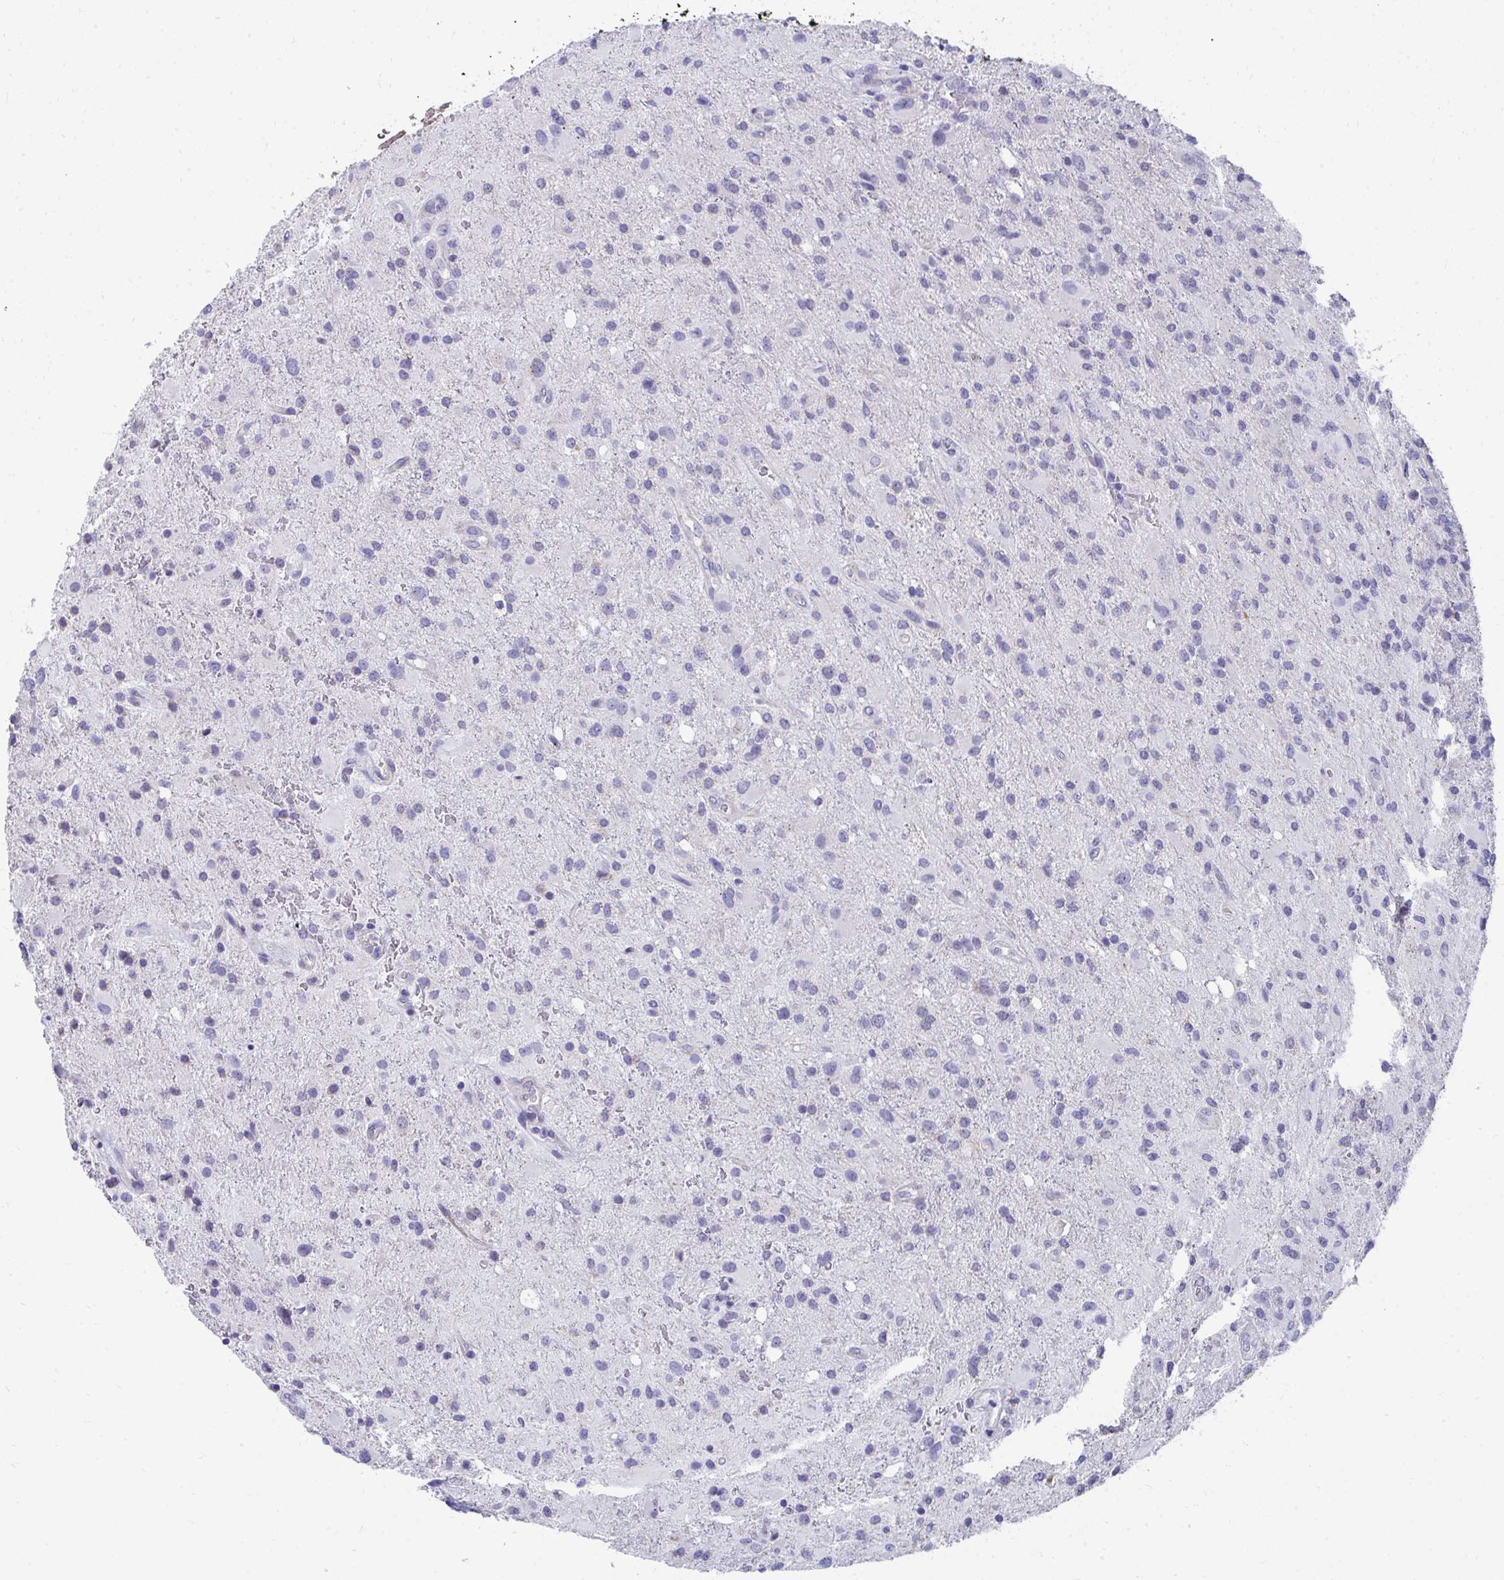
{"staining": {"intensity": "negative", "quantity": "none", "location": "none"}, "tissue": "glioma", "cell_type": "Tumor cells", "image_type": "cancer", "snomed": [{"axis": "morphology", "description": "Glioma, malignant, High grade"}, {"axis": "topography", "description": "Brain"}], "caption": "This is a micrograph of immunohistochemistry (IHC) staining of malignant glioma (high-grade), which shows no positivity in tumor cells.", "gene": "TMPRSS2", "patient": {"sex": "male", "age": 53}}